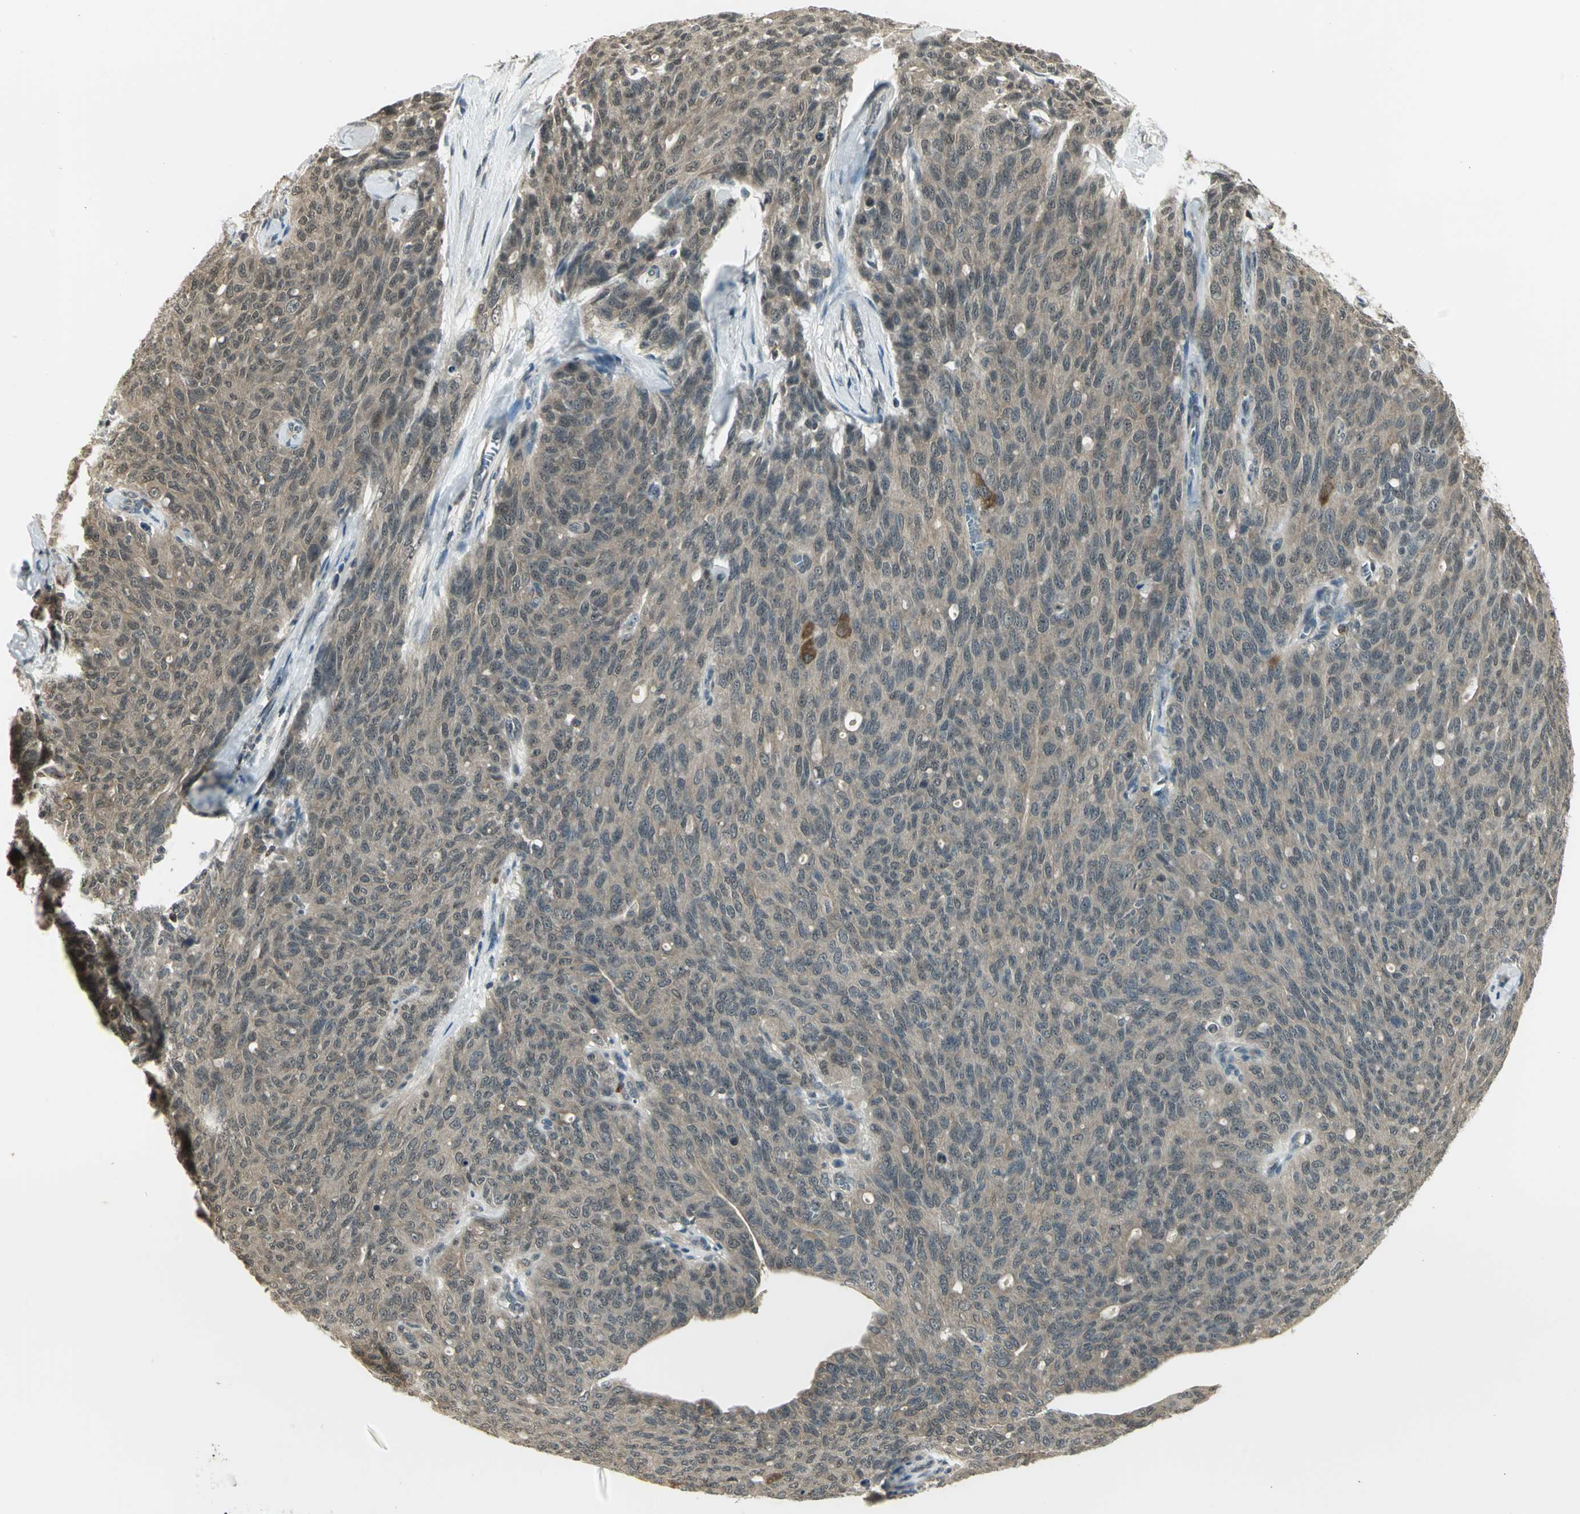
{"staining": {"intensity": "weak", "quantity": ">75%", "location": "cytoplasmic/membranous"}, "tissue": "ovarian cancer", "cell_type": "Tumor cells", "image_type": "cancer", "snomed": [{"axis": "morphology", "description": "Carcinoma, endometroid"}, {"axis": "topography", "description": "Ovary"}], "caption": "DAB immunohistochemical staining of ovarian cancer reveals weak cytoplasmic/membranous protein positivity in about >75% of tumor cells. (DAB IHC with brightfield microscopy, high magnification).", "gene": "CDC34", "patient": {"sex": "female", "age": 60}}